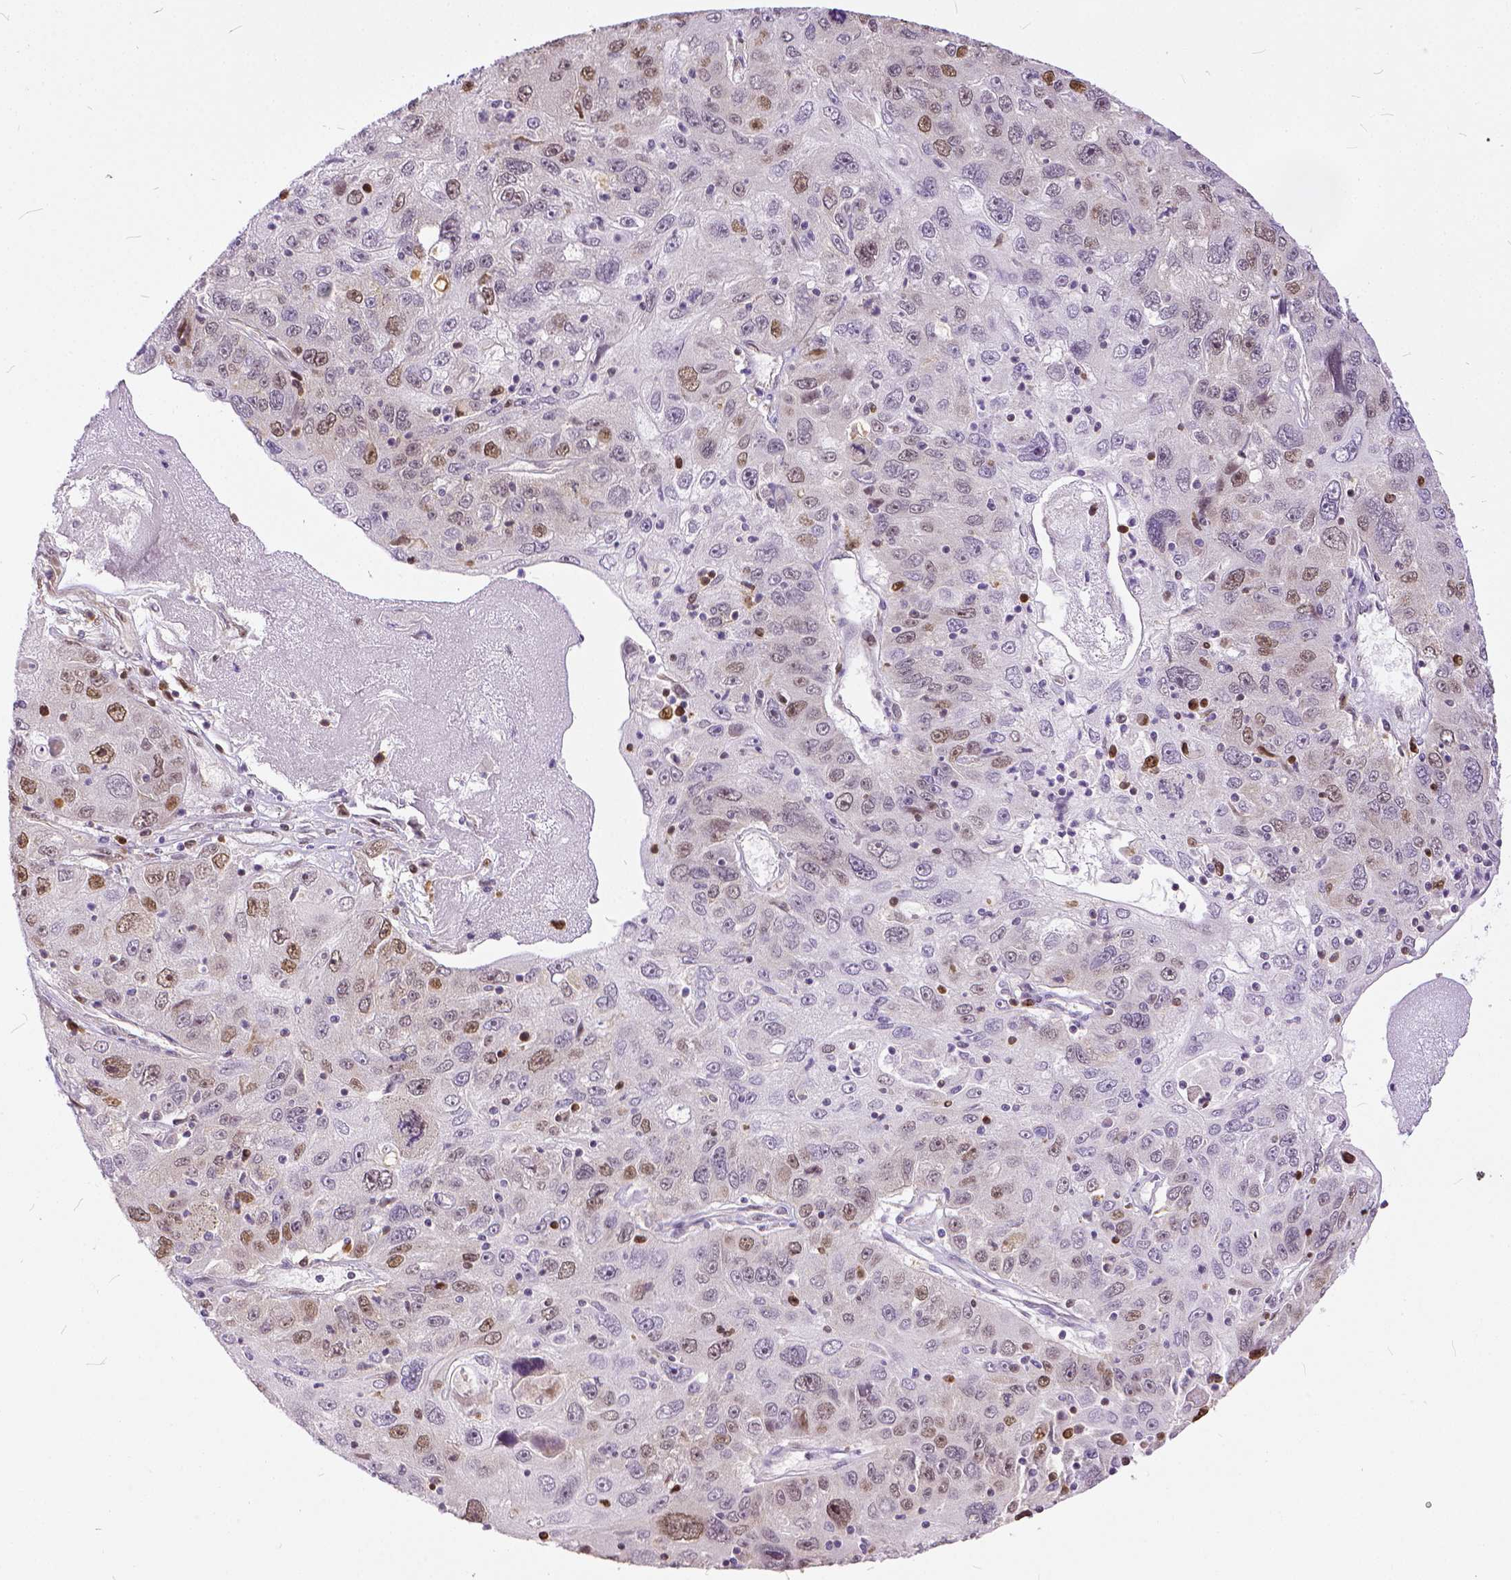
{"staining": {"intensity": "weak", "quantity": "25%-75%", "location": "nuclear"}, "tissue": "stomach cancer", "cell_type": "Tumor cells", "image_type": "cancer", "snomed": [{"axis": "morphology", "description": "Adenocarcinoma, NOS"}, {"axis": "topography", "description": "Stomach"}], "caption": "This is an image of immunohistochemistry (IHC) staining of stomach cancer, which shows weak positivity in the nuclear of tumor cells.", "gene": "ERCC1", "patient": {"sex": "male", "age": 56}}